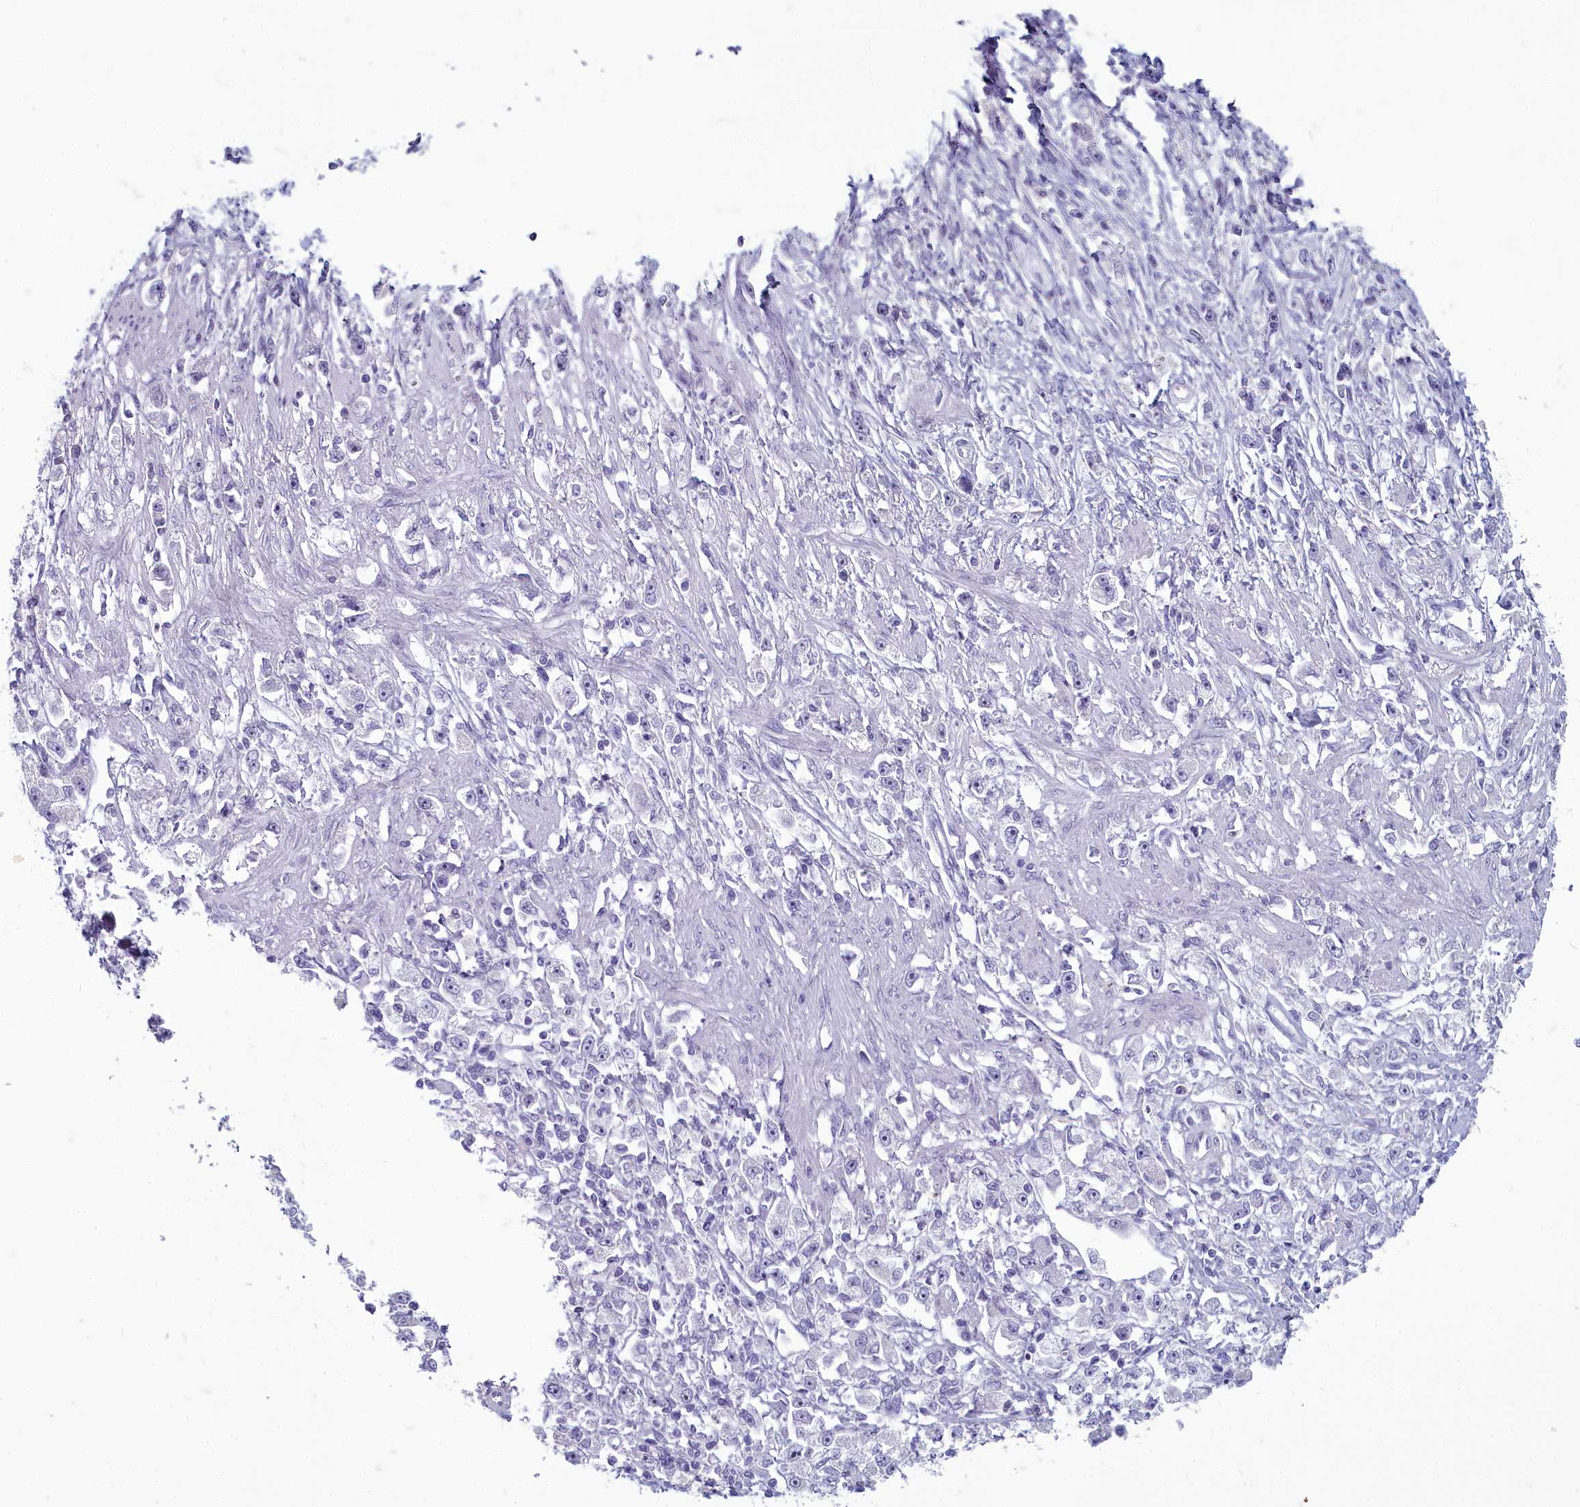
{"staining": {"intensity": "negative", "quantity": "none", "location": "none"}, "tissue": "stomach cancer", "cell_type": "Tumor cells", "image_type": "cancer", "snomed": [{"axis": "morphology", "description": "Adenocarcinoma, NOS"}, {"axis": "topography", "description": "Stomach"}], "caption": "High magnification brightfield microscopy of stomach cancer (adenocarcinoma) stained with DAB (brown) and counterstained with hematoxylin (blue): tumor cells show no significant expression.", "gene": "INSYN2A", "patient": {"sex": "female", "age": 59}}